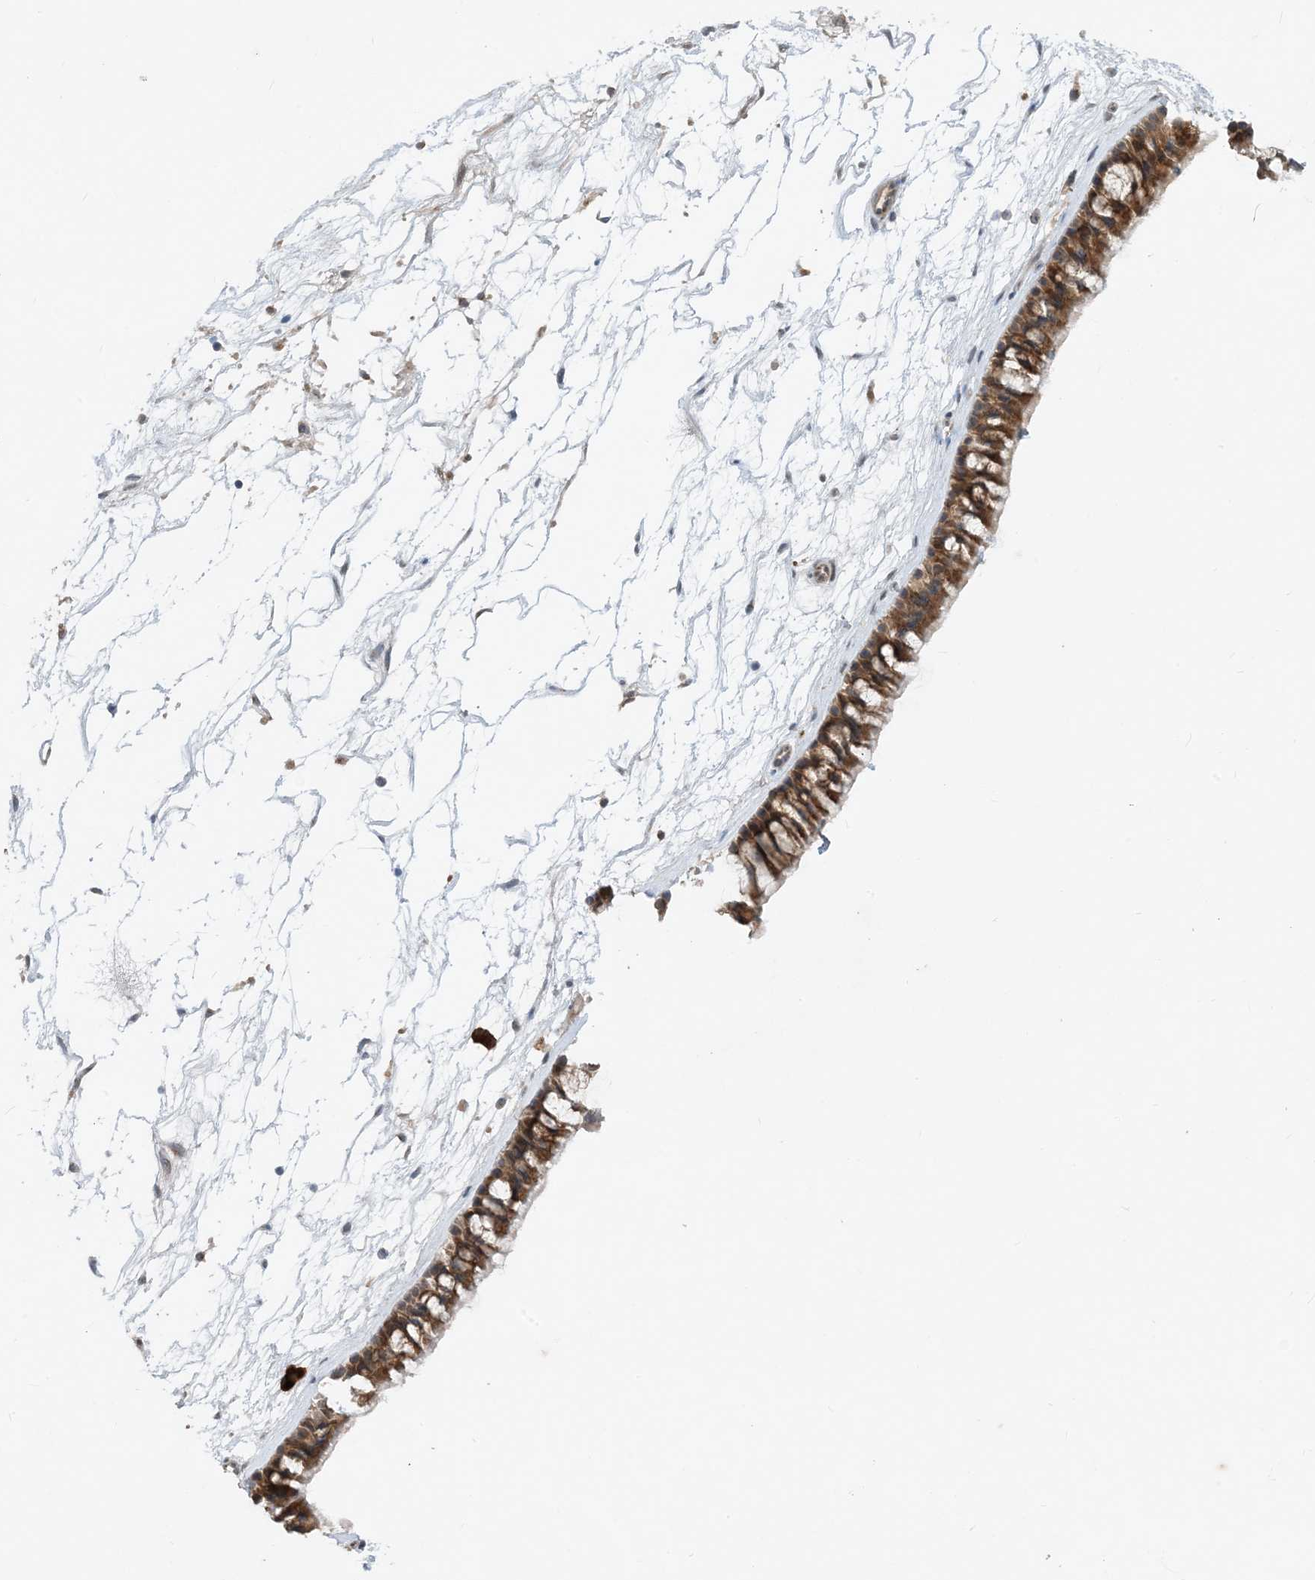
{"staining": {"intensity": "moderate", "quantity": ">75%", "location": "cytoplasmic/membranous"}, "tissue": "nasopharynx", "cell_type": "Respiratory epithelial cells", "image_type": "normal", "snomed": [{"axis": "morphology", "description": "Normal tissue, NOS"}, {"axis": "topography", "description": "Nasopharynx"}], "caption": "Nasopharynx stained with immunohistochemistry (IHC) shows moderate cytoplasmic/membranous expression in about >75% of respiratory epithelial cells. The protein of interest is shown in brown color, while the nuclei are stained blue.", "gene": "PHOSPHO2", "patient": {"sex": "male", "age": 64}}